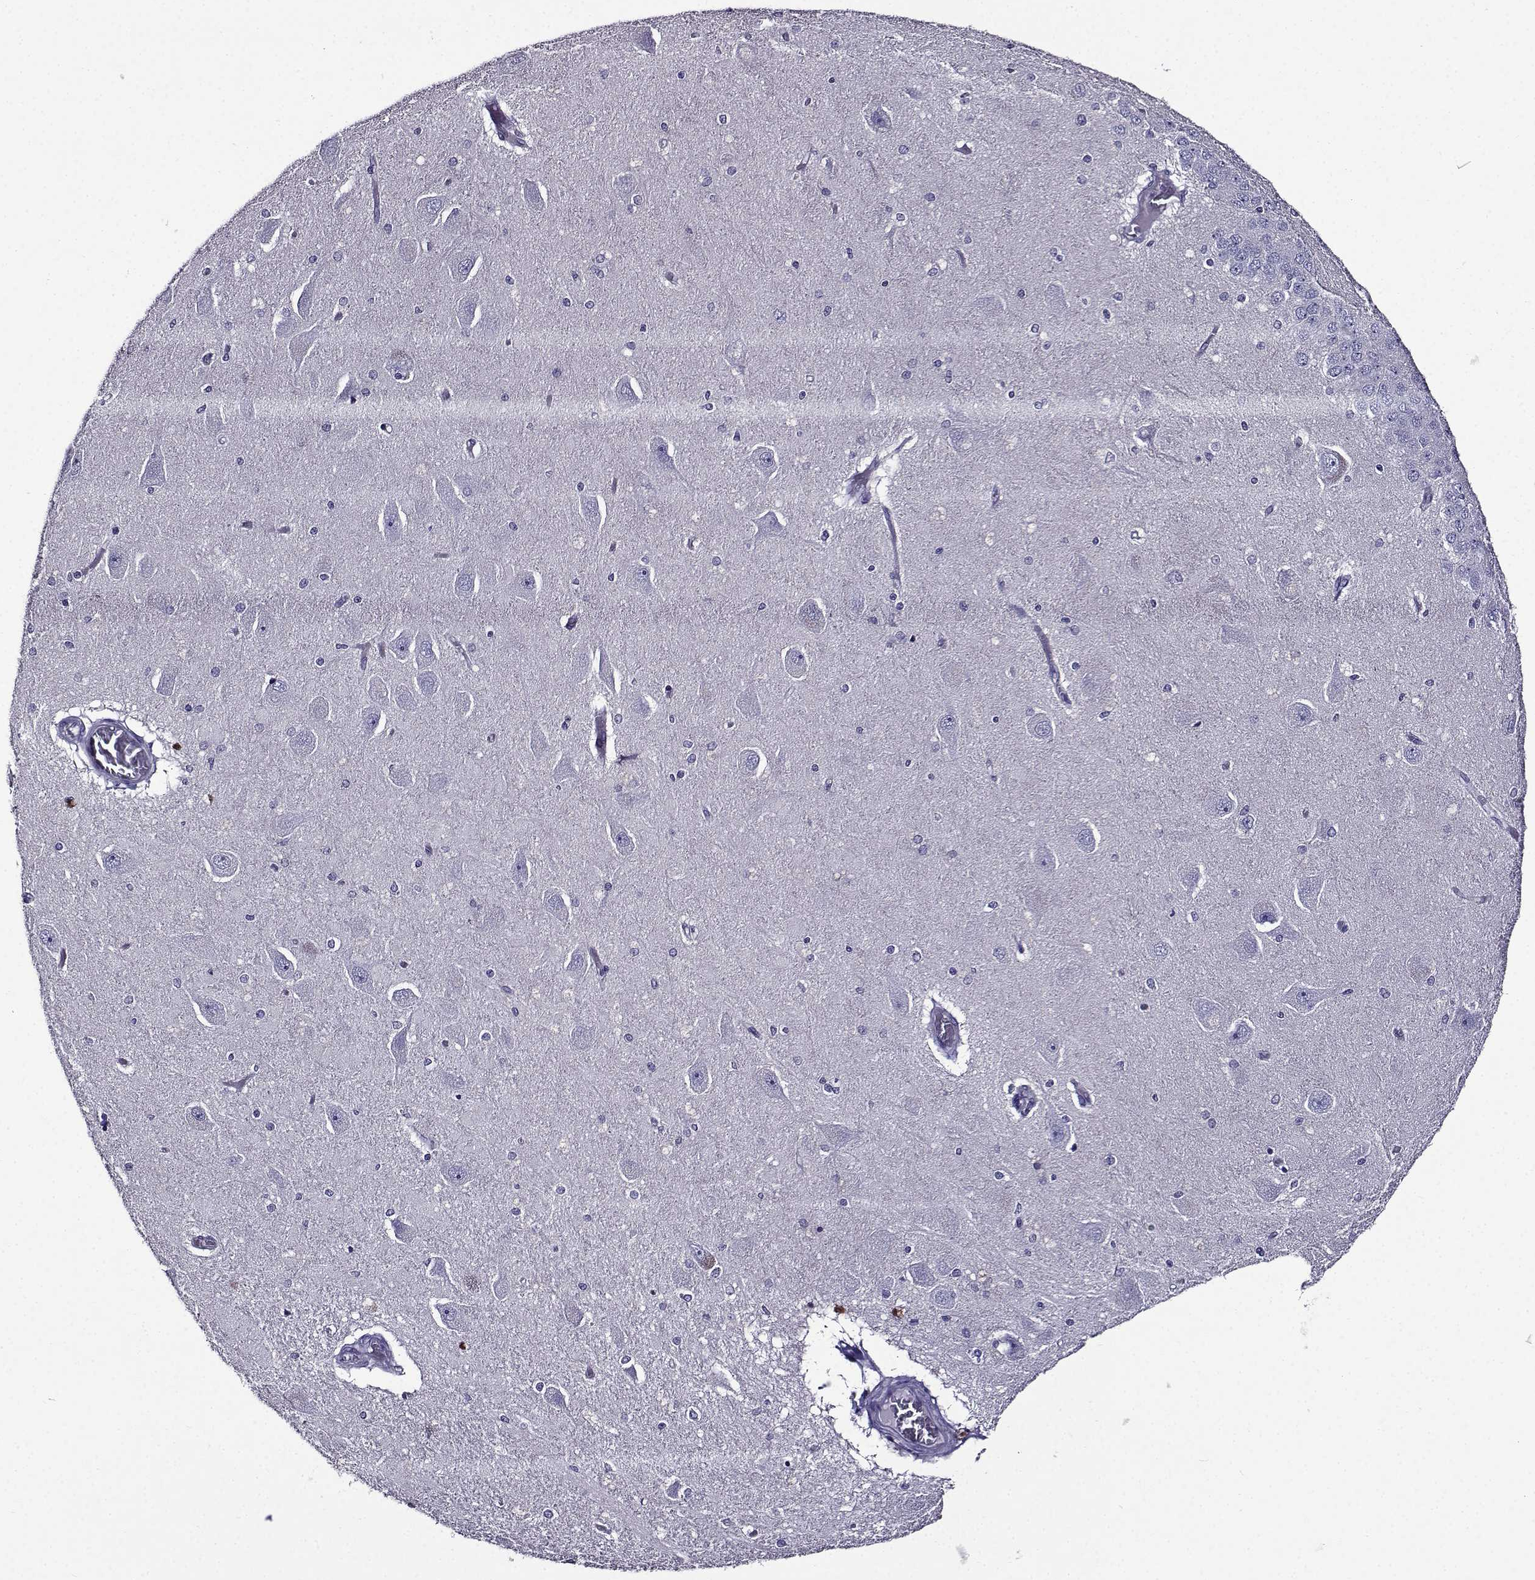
{"staining": {"intensity": "negative", "quantity": "none", "location": "none"}, "tissue": "hippocampus", "cell_type": "Glial cells", "image_type": "normal", "snomed": [{"axis": "morphology", "description": "Normal tissue, NOS"}, {"axis": "topography", "description": "Hippocampus"}], "caption": "Hippocampus stained for a protein using IHC exhibits no positivity glial cells.", "gene": "TMEM266", "patient": {"sex": "female", "age": 54}}